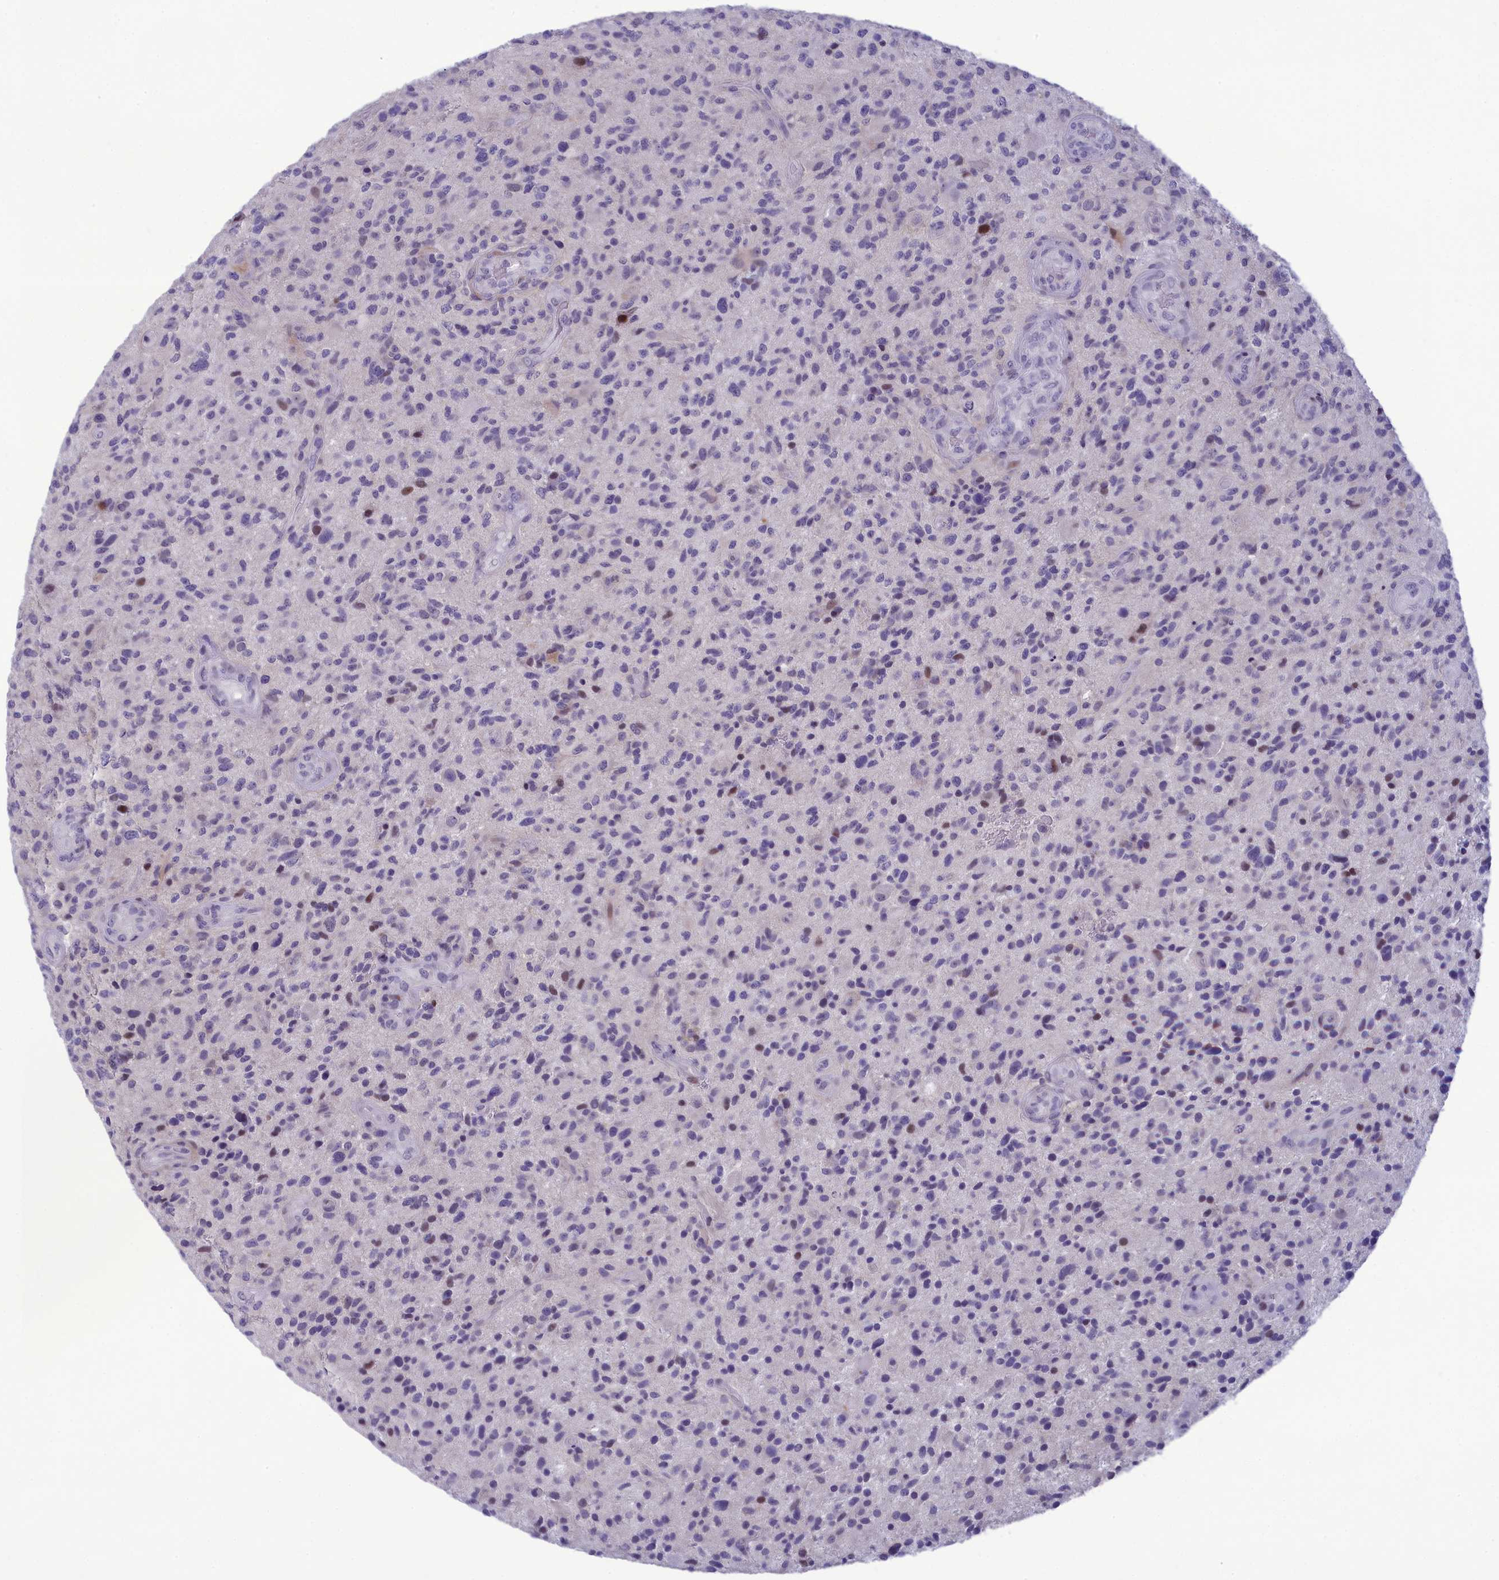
{"staining": {"intensity": "negative", "quantity": "none", "location": "none"}, "tissue": "glioma", "cell_type": "Tumor cells", "image_type": "cancer", "snomed": [{"axis": "morphology", "description": "Glioma, malignant, High grade"}, {"axis": "topography", "description": "Brain"}], "caption": "Immunohistochemical staining of human malignant glioma (high-grade) demonstrates no significant staining in tumor cells.", "gene": "CORO2A", "patient": {"sex": "male", "age": 47}}